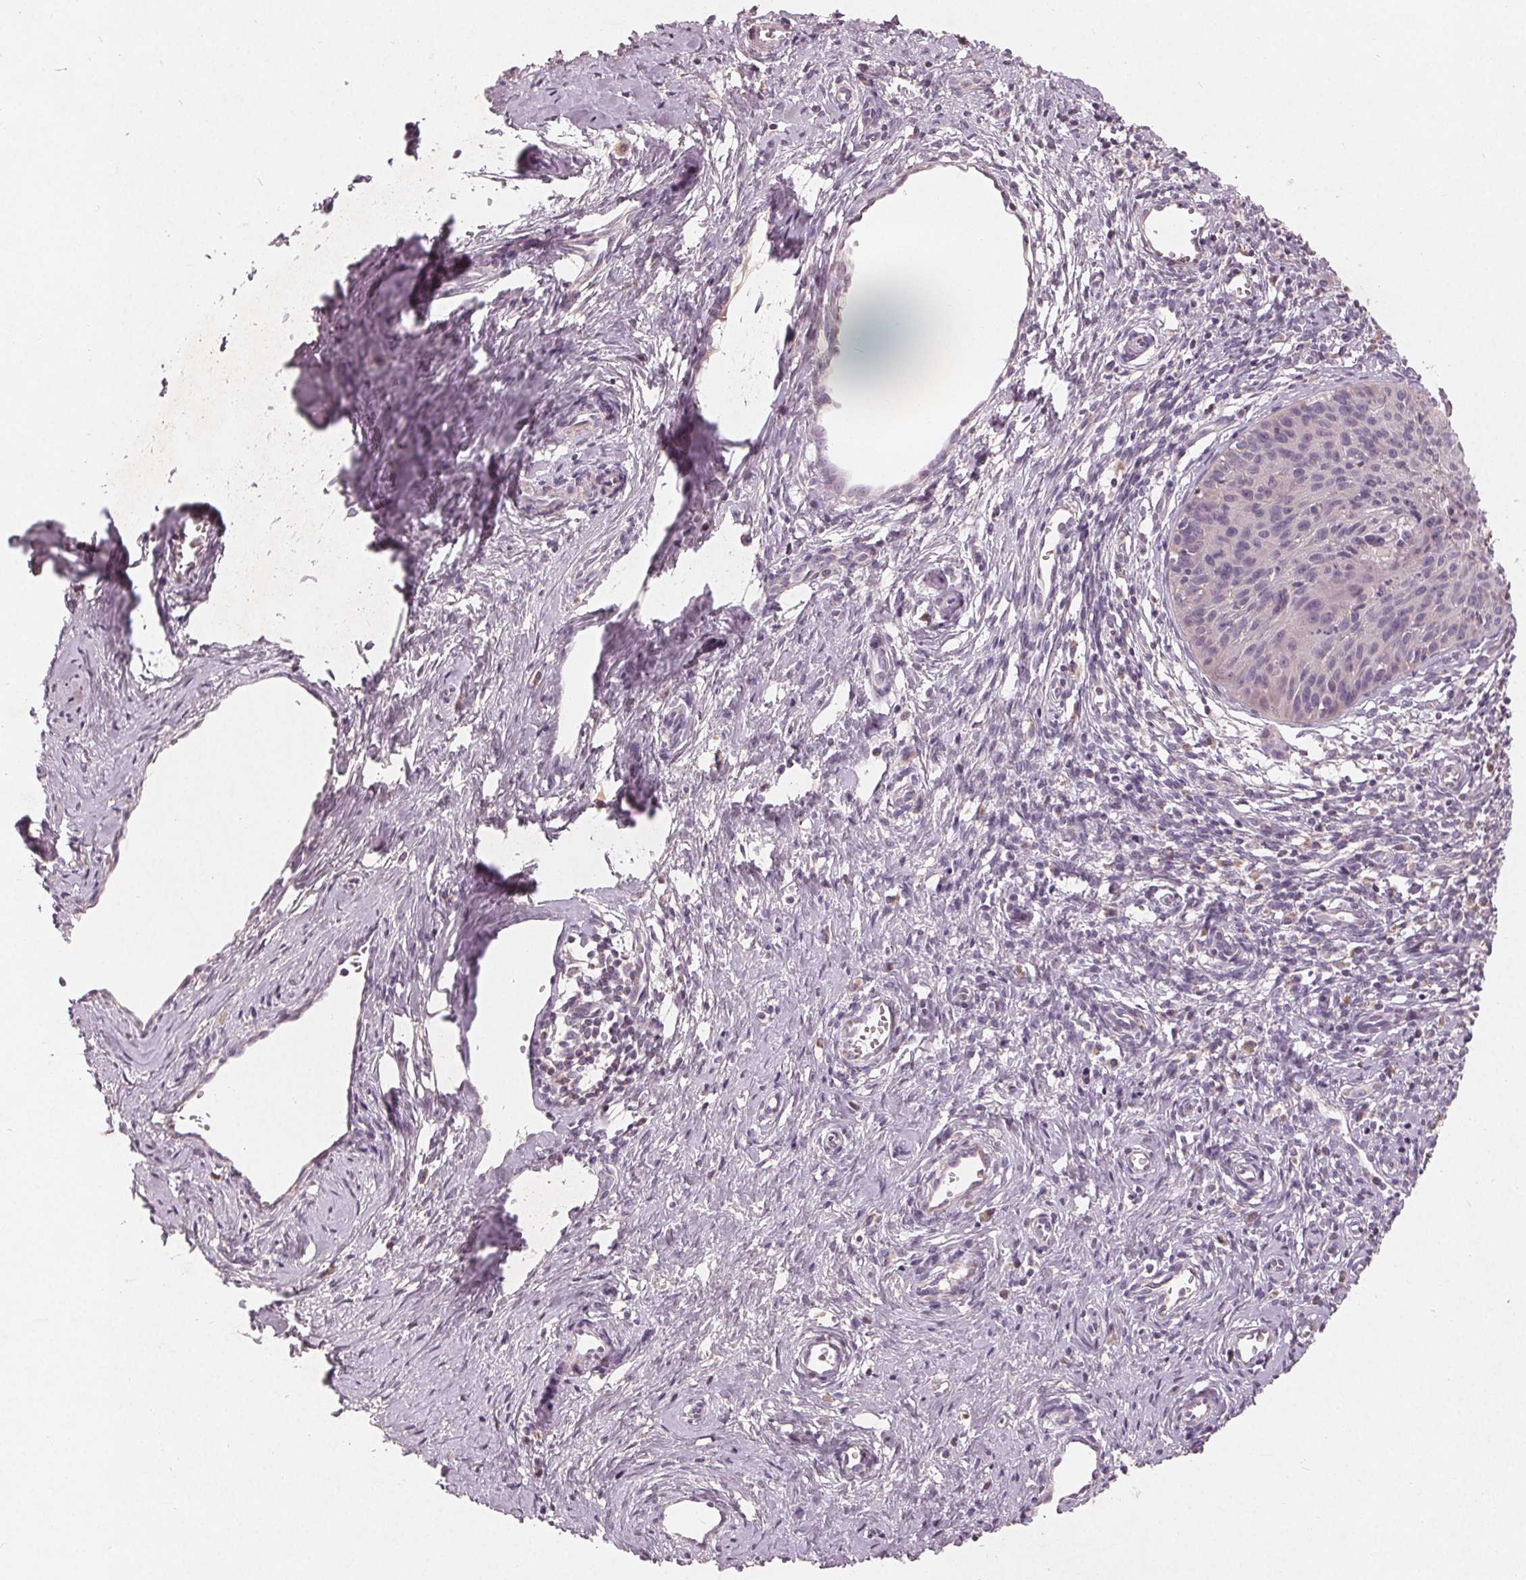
{"staining": {"intensity": "negative", "quantity": "none", "location": "none"}, "tissue": "cervical cancer", "cell_type": "Tumor cells", "image_type": "cancer", "snomed": [{"axis": "morphology", "description": "Squamous cell carcinoma, NOS"}, {"axis": "topography", "description": "Cervix"}], "caption": "Immunohistochemical staining of human squamous cell carcinoma (cervical) reveals no significant positivity in tumor cells.", "gene": "TRIM60", "patient": {"sex": "female", "age": 52}}